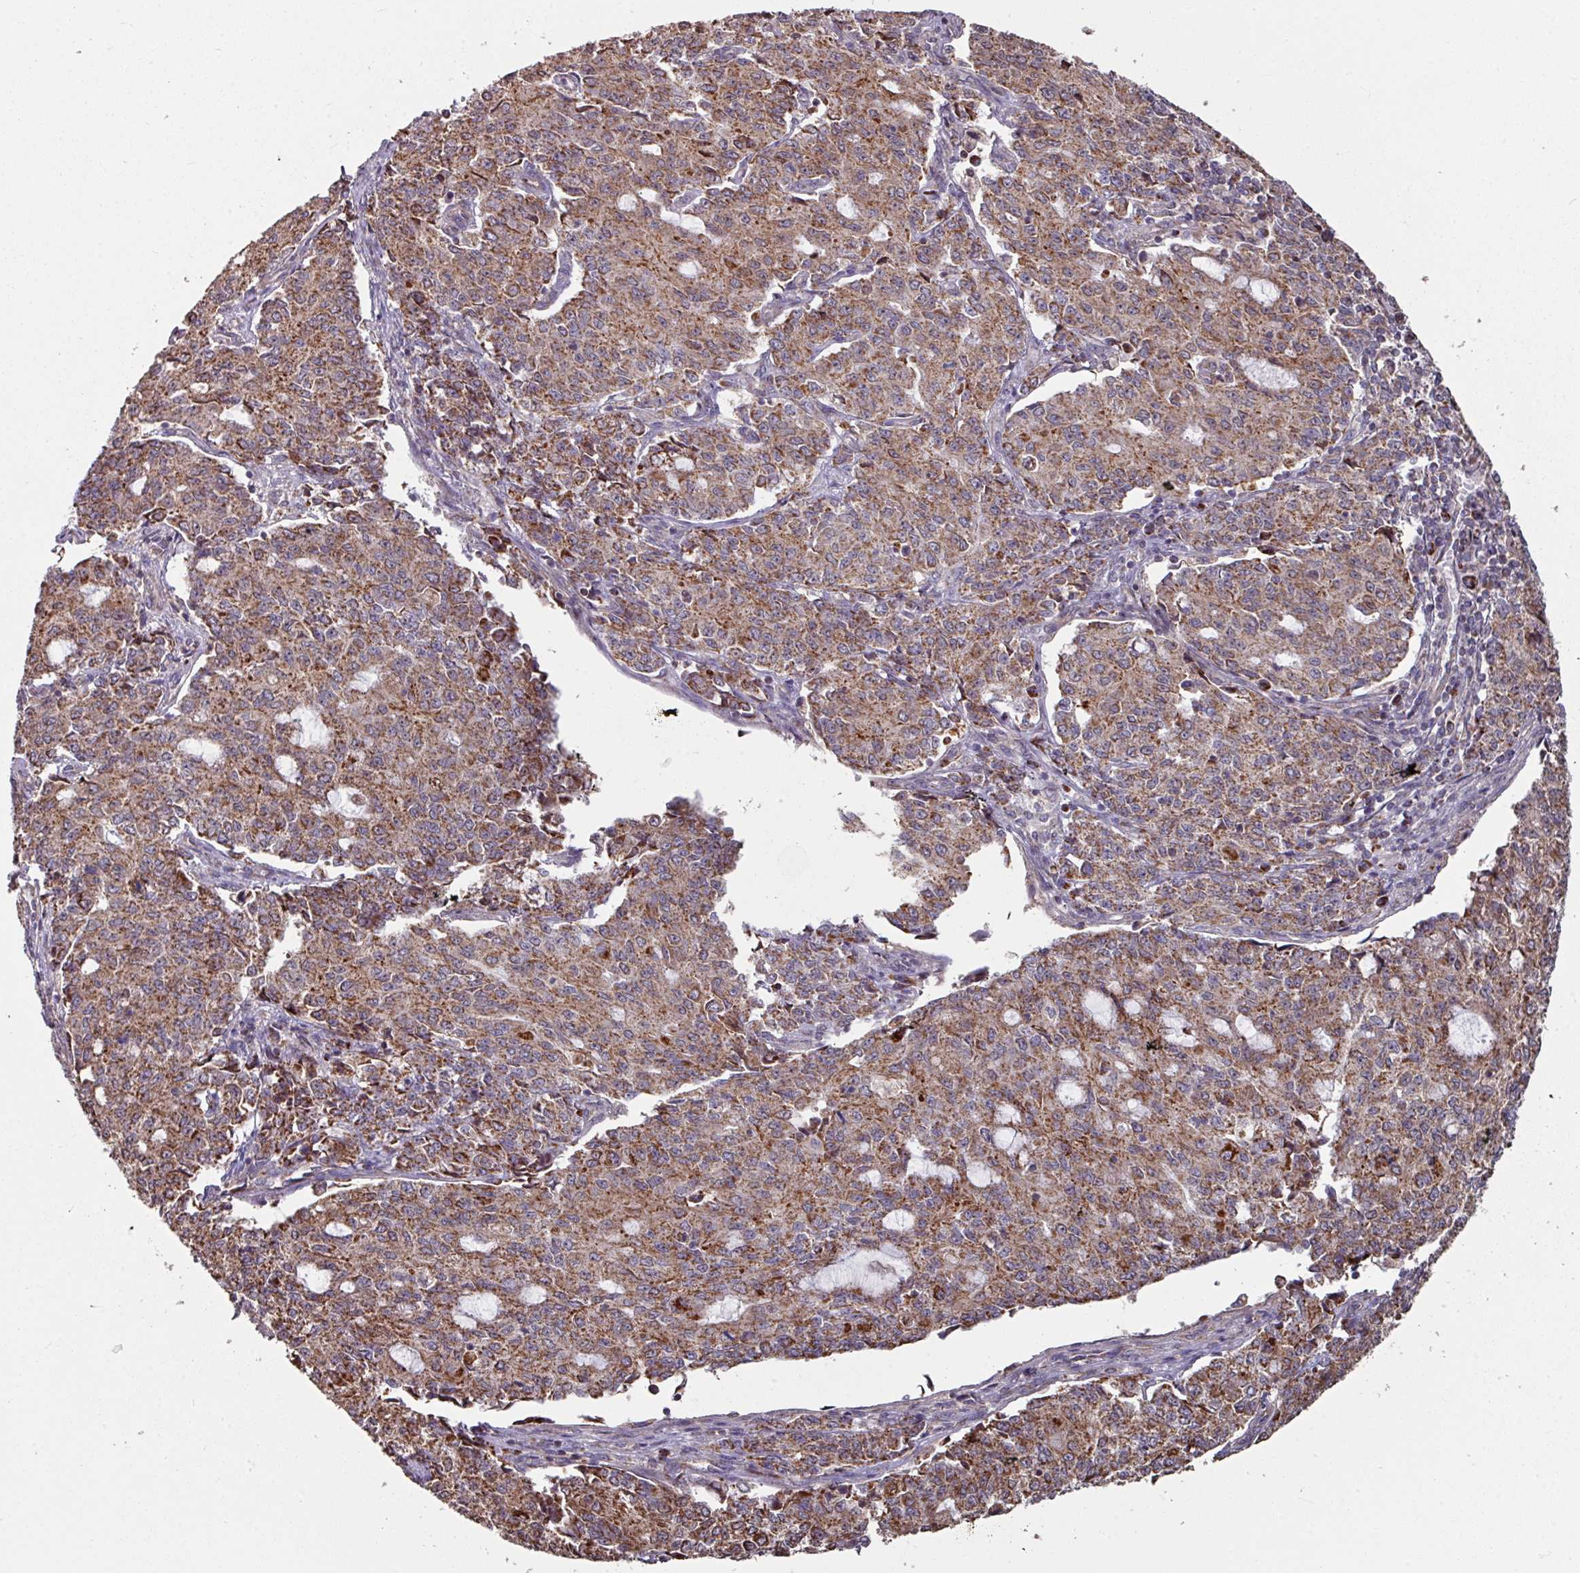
{"staining": {"intensity": "moderate", "quantity": ">75%", "location": "cytoplasmic/membranous"}, "tissue": "endometrial cancer", "cell_type": "Tumor cells", "image_type": "cancer", "snomed": [{"axis": "morphology", "description": "Adenocarcinoma, NOS"}, {"axis": "topography", "description": "Endometrium"}], "caption": "Endometrial cancer stained with IHC reveals moderate cytoplasmic/membranous positivity in about >75% of tumor cells.", "gene": "OR2D3", "patient": {"sex": "female", "age": 50}}